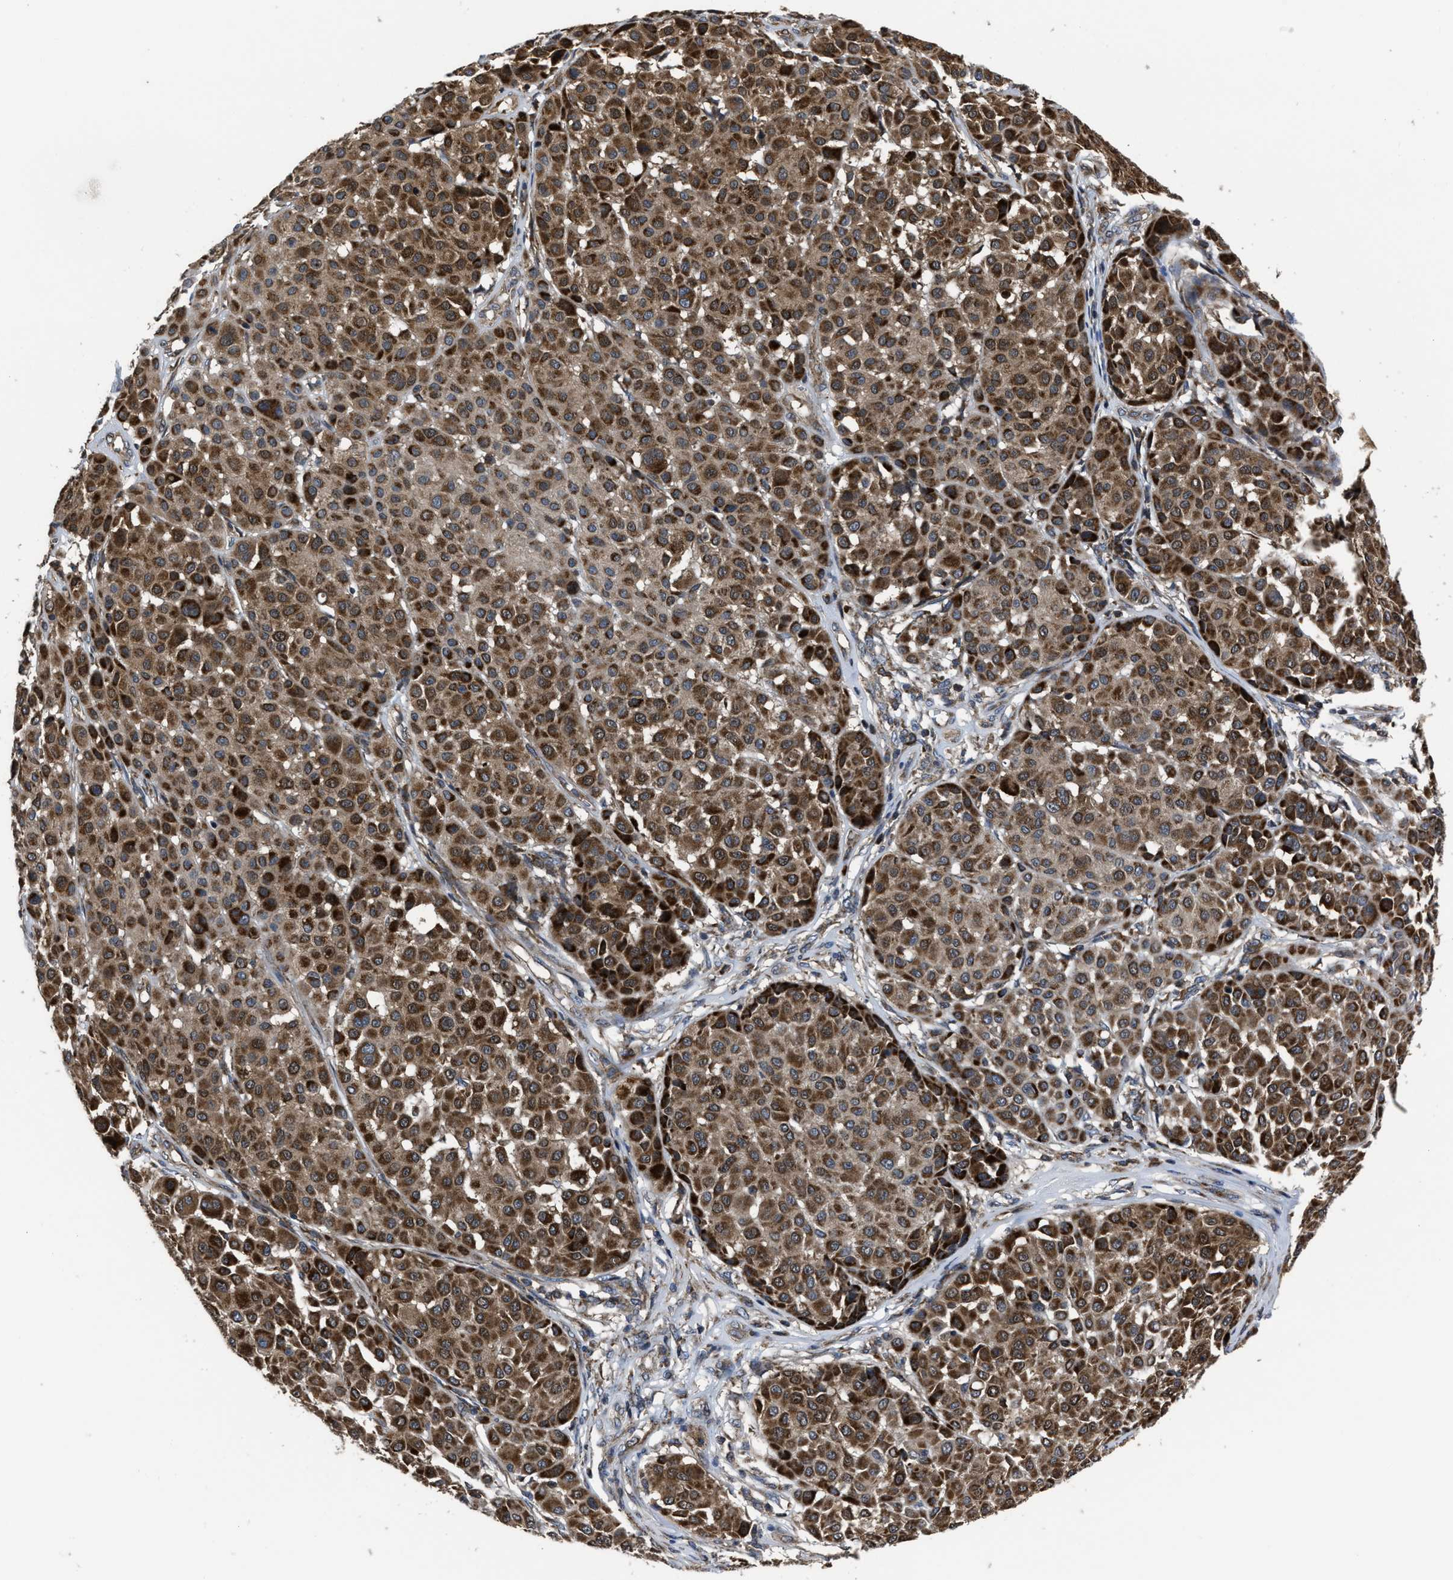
{"staining": {"intensity": "strong", "quantity": ">75%", "location": "cytoplasmic/membranous"}, "tissue": "melanoma", "cell_type": "Tumor cells", "image_type": "cancer", "snomed": [{"axis": "morphology", "description": "Malignant melanoma, Metastatic site"}, {"axis": "topography", "description": "Soft tissue"}], "caption": "Malignant melanoma (metastatic site) tissue demonstrates strong cytoplasmic/membranous staining in about >75% of tumor cells, visualized by immunohistochemistry.", "gene": "PASK", "patient": {"sex": "male", "age": 41}}